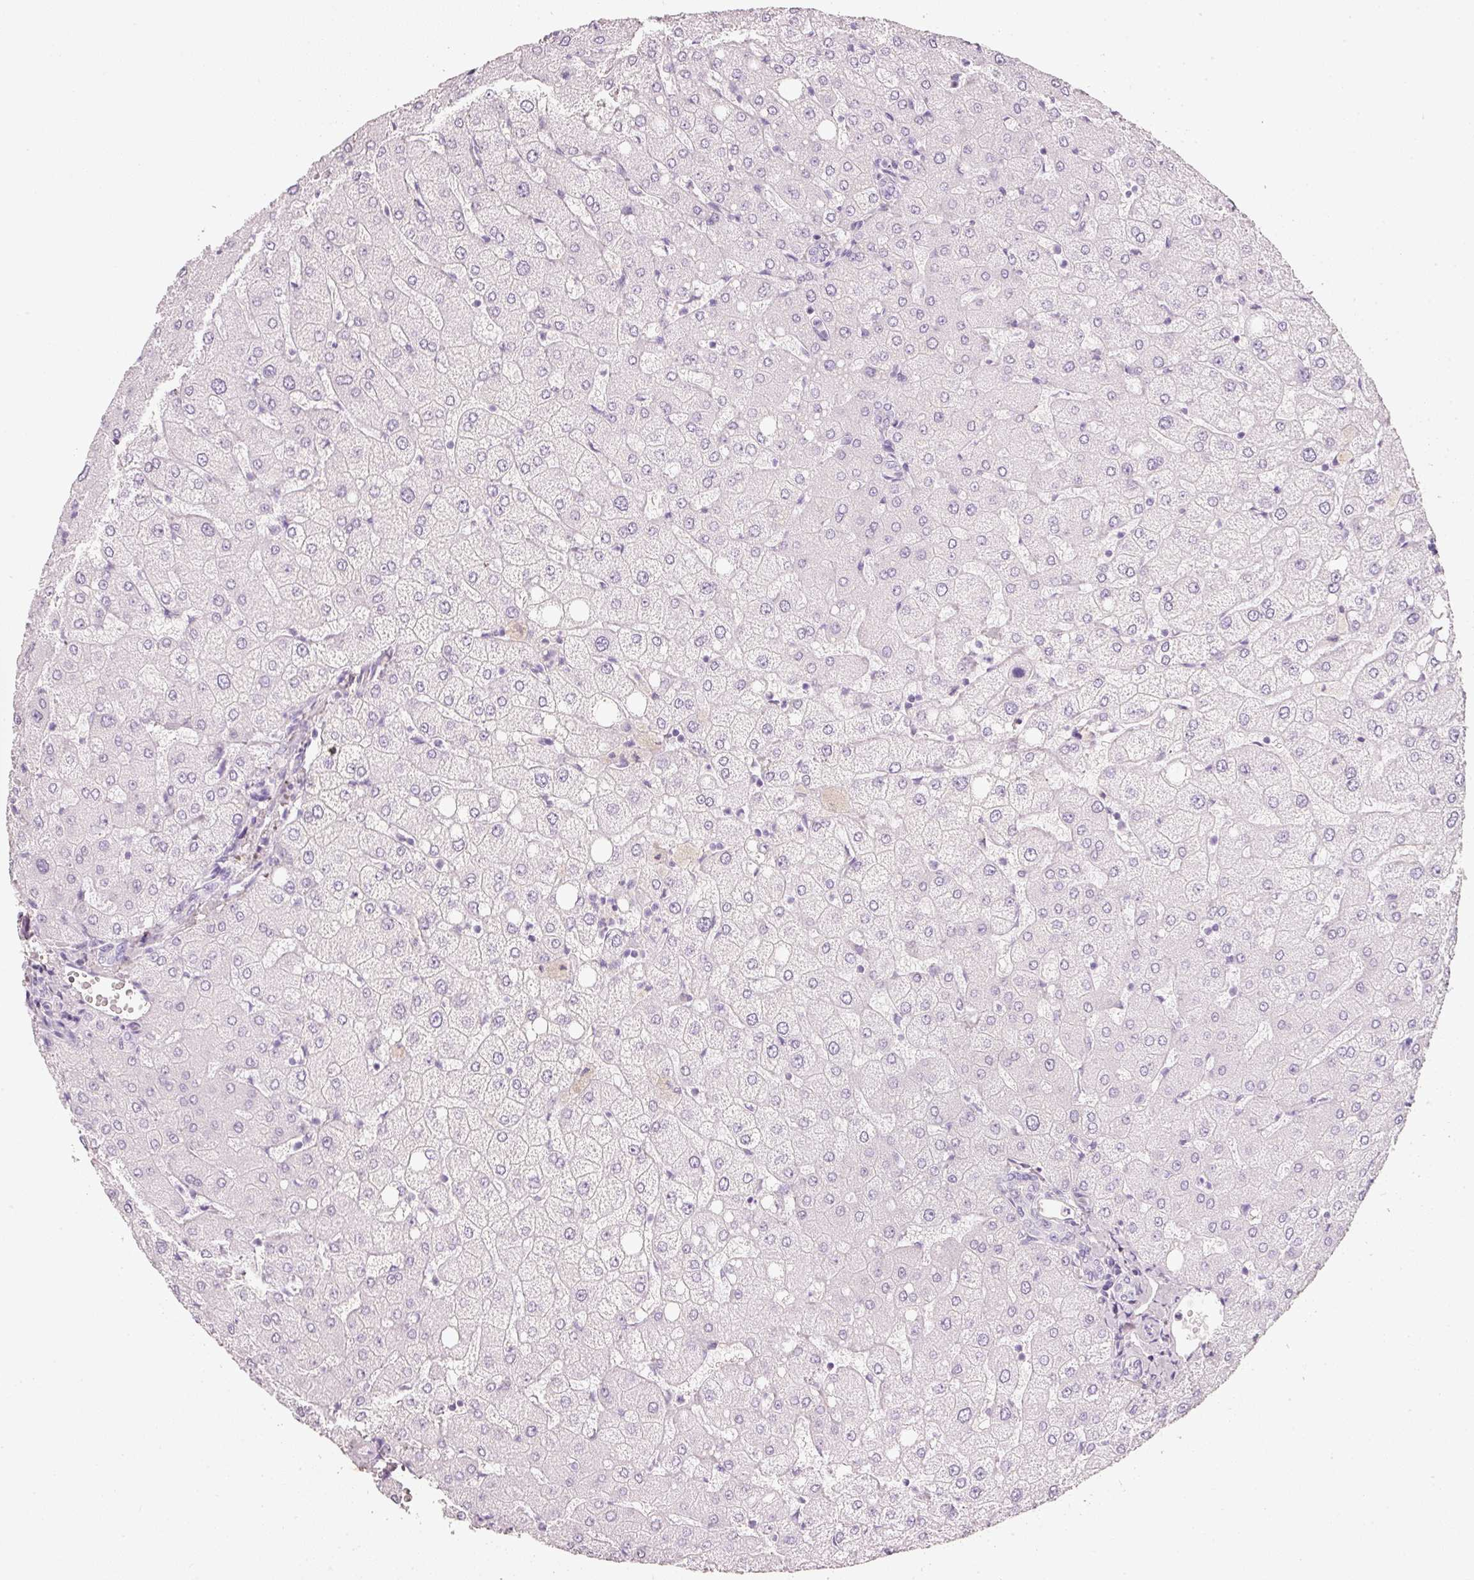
{"staining": {"intensity": "negative", "quantity": "none", "location": "none"}, "tissue": "liver", "cell_type": "Cholangiocytes", "image_type": "normal", "snomed": [{"axis": "morphology", "description": "Normal tissue, NOS"}, {"axis": "topography", "description": "Liver"}], "caption": "Histopathology image shows no protein expression in cholangiocytes of unremarkable liver. (IHC, brightfield microscopy, high magnification).", "gene": "PDXDC1", "patient": {"sex": "female", "age": 54}}